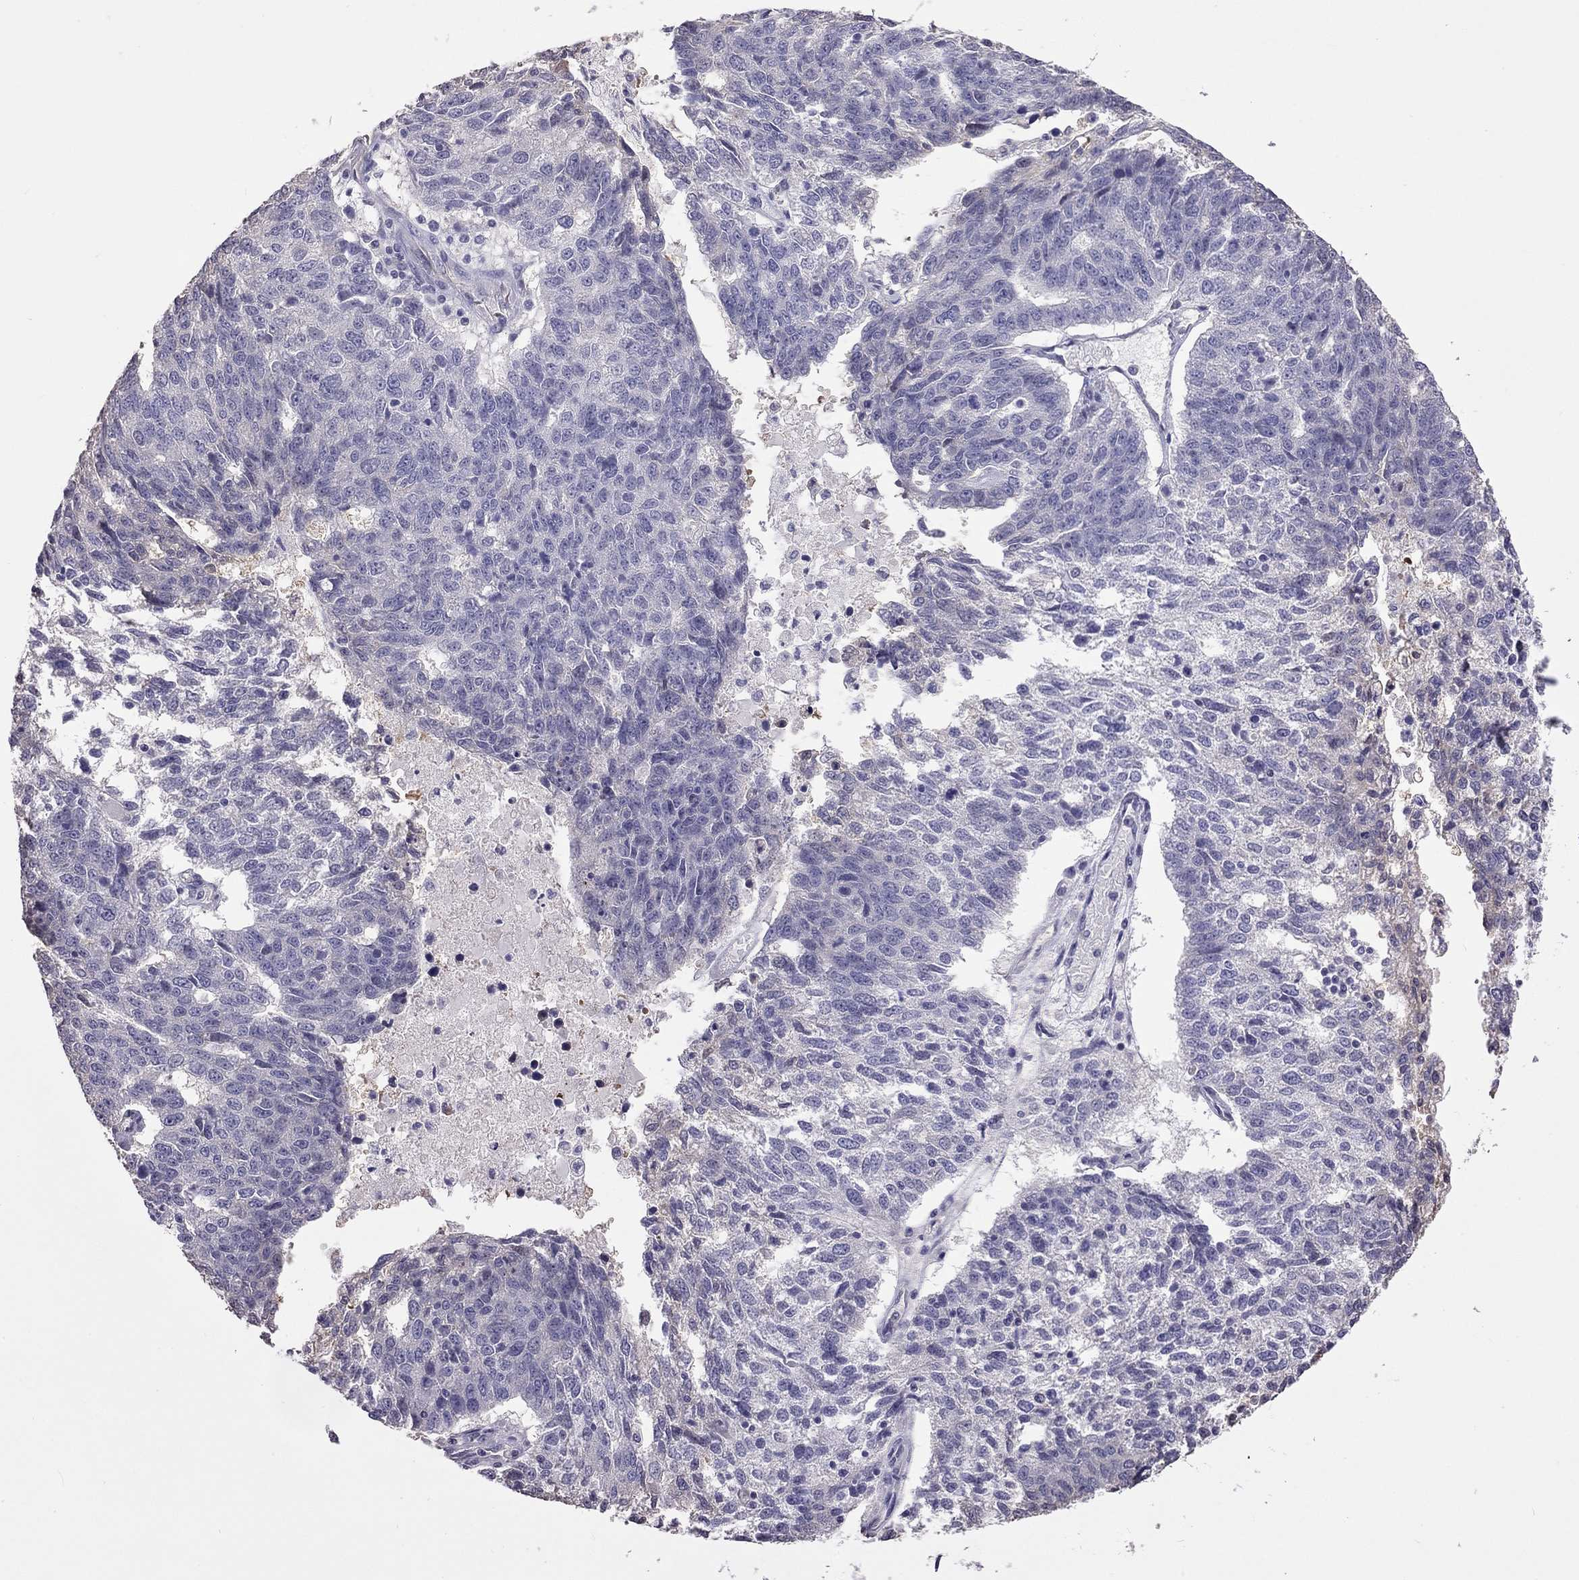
{"staining": {"intensity": "negative", "quantity": "none", "location": "none"}, "tissue": "ovarian cancer", "cell_type": "Tumor cells", "image_type": "cancer", "snomed": [{"axis": "morphology", "description": "Cystadenocarcinoma, serous, NOS"}, {"axis": "topography", "description": "Ovary"}], "caption": "Photomicrograph shows no significant protein positivity in tumor cells of ovarian serous cystadenocarcinoma. The staining is performed using DAB (3,3'-diaminobenzidine) brown chromogen with nuclei counter-stained in using hematoxylin.", "gene": "FEZ1", "patient": {"sex": "female", "age": 71}}